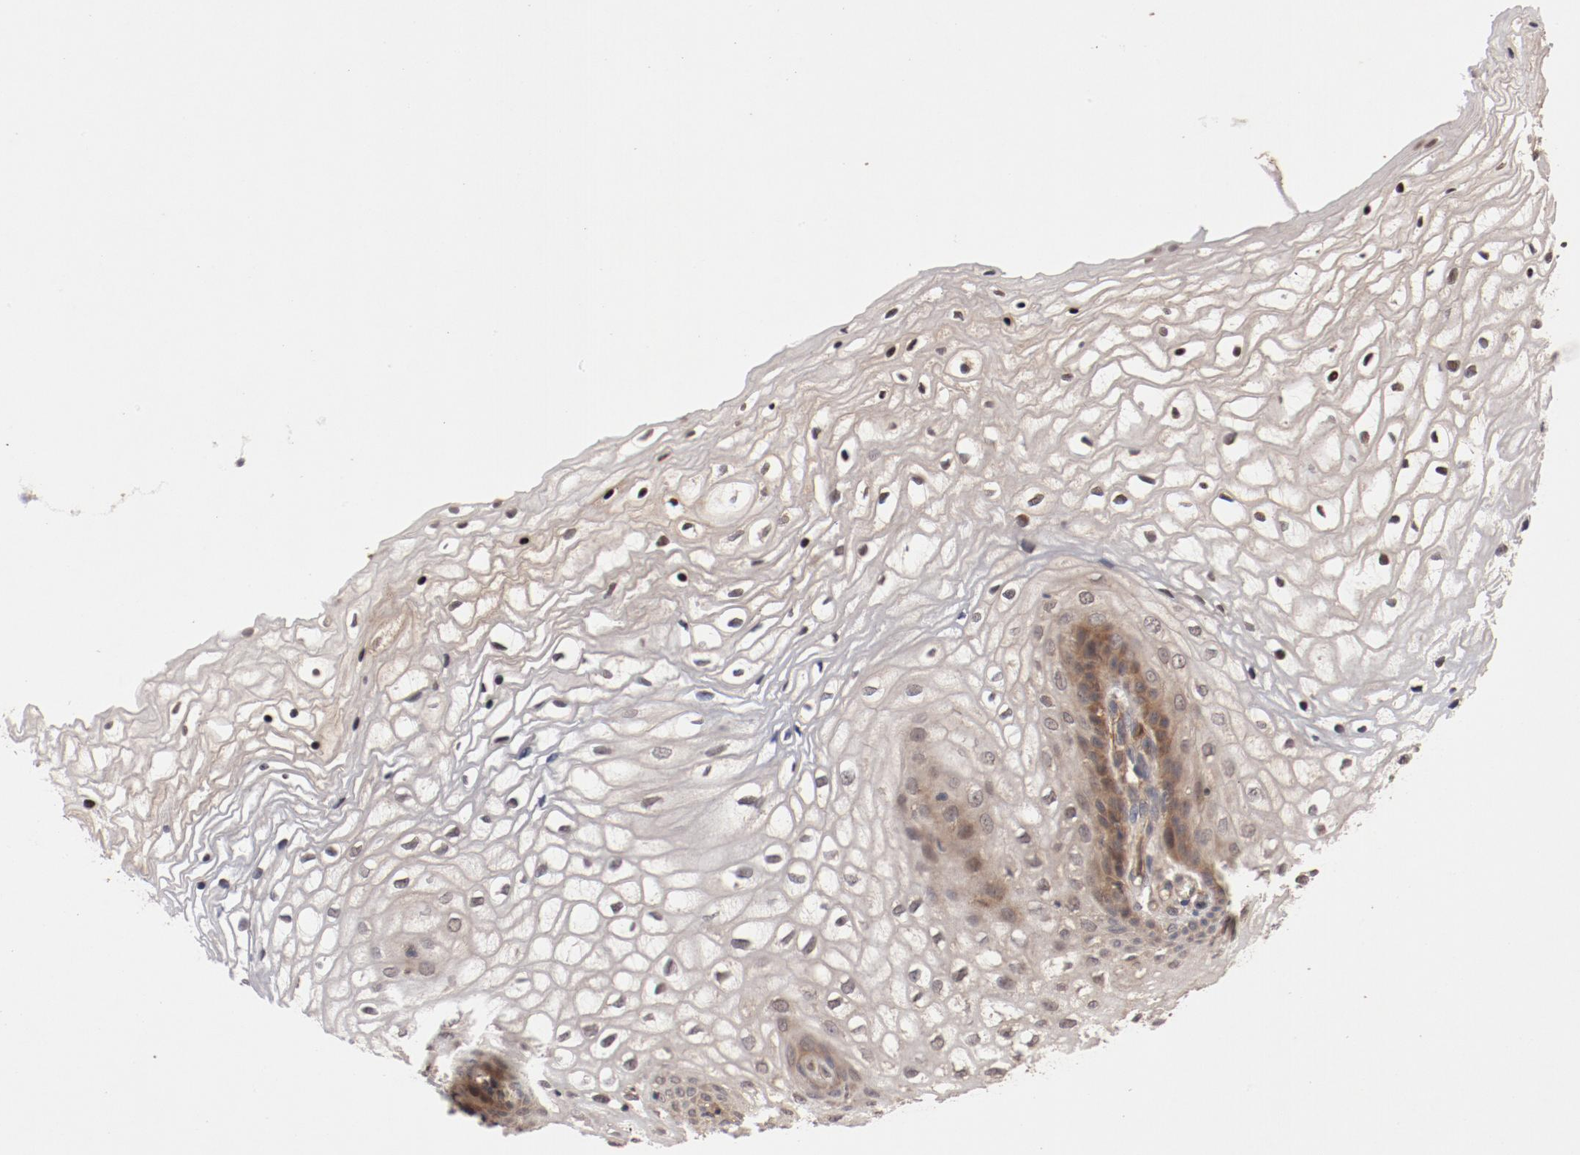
{"staining": {"intensity": "weak", "quantity": ">75%", "location": "cytoplasmic/membranous"}, "tissue": "vagina", "cell_type": "Squamous epithelial cells", "image_type": "normal", "snomed": [{"axis": "morphology", "description": "Normal tissue, NOS"}, {"axis": "topography", "description": "Vagina"}], "caption": "Immunohistochemistry (IHC) (DAB (3,3'-diaminobenzidine)) staining of unremarkable vagina shows weak cytoplasmic/membranous protein positivity in about >75% of squamous epithelial cells. The protein is shown in brown color, while the nuclei are stained blue.", "gene": "GUF1", "patient": {"sex": "female", "age": 34}}